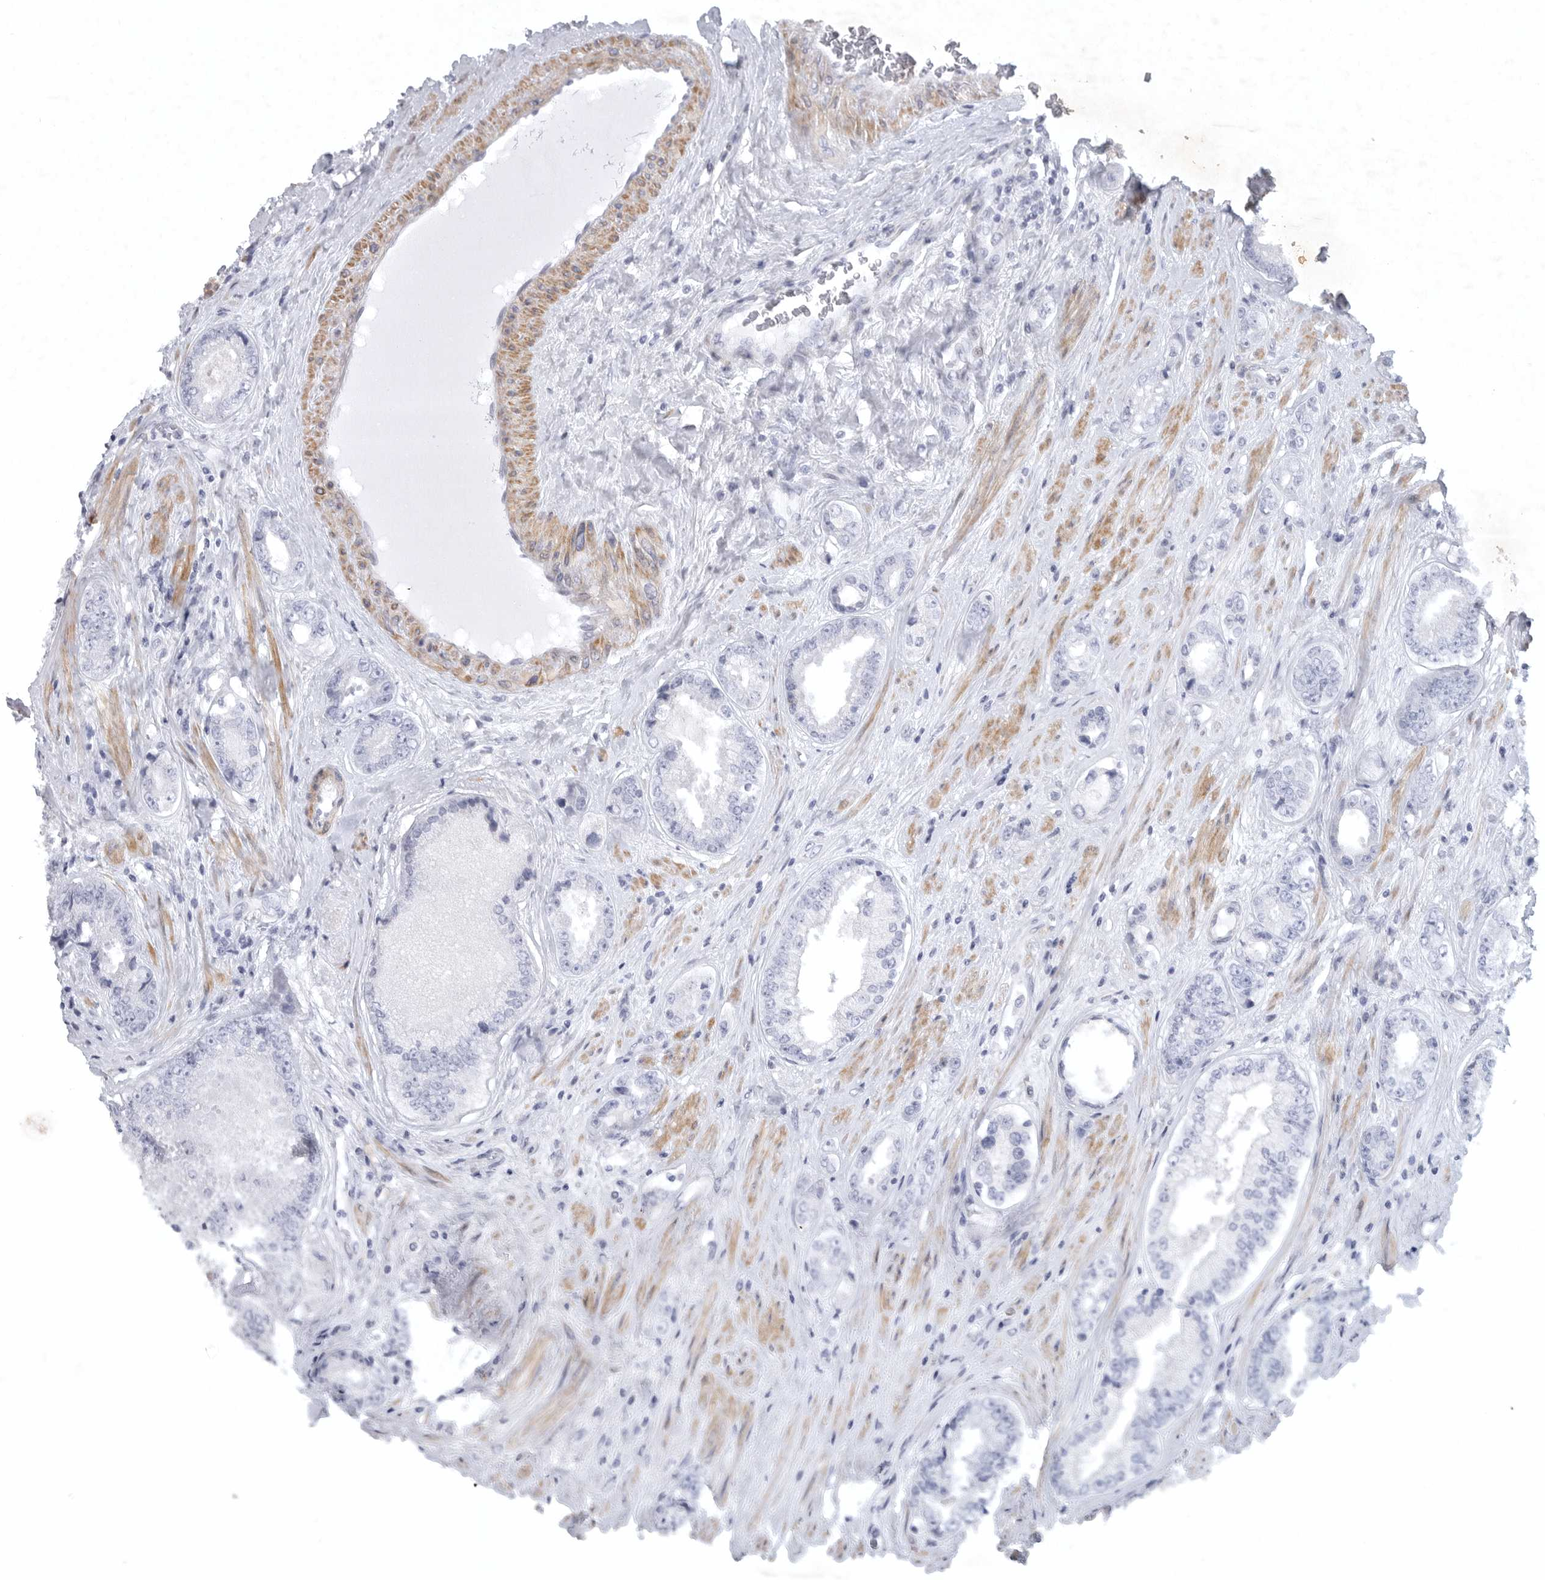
{"staining": {"intensity": "negative", "quantity": "none", "location": "none"}, "tissue": "prostate cancer", "cell_type": "Tumor cells", "image_type": "cancer", "snomed": [{"axis": "morphology", "description": "Adenocarcinoma, High grade"}, {"axis": "topography", "description": "Prostate"}], "caption": "IHC of human prostate cancer (adenocarcinoma (high-grade)) reveals no expression in tumor cells.", "gene": "TNR", "patient": {"sex": "male", "age": 61}}